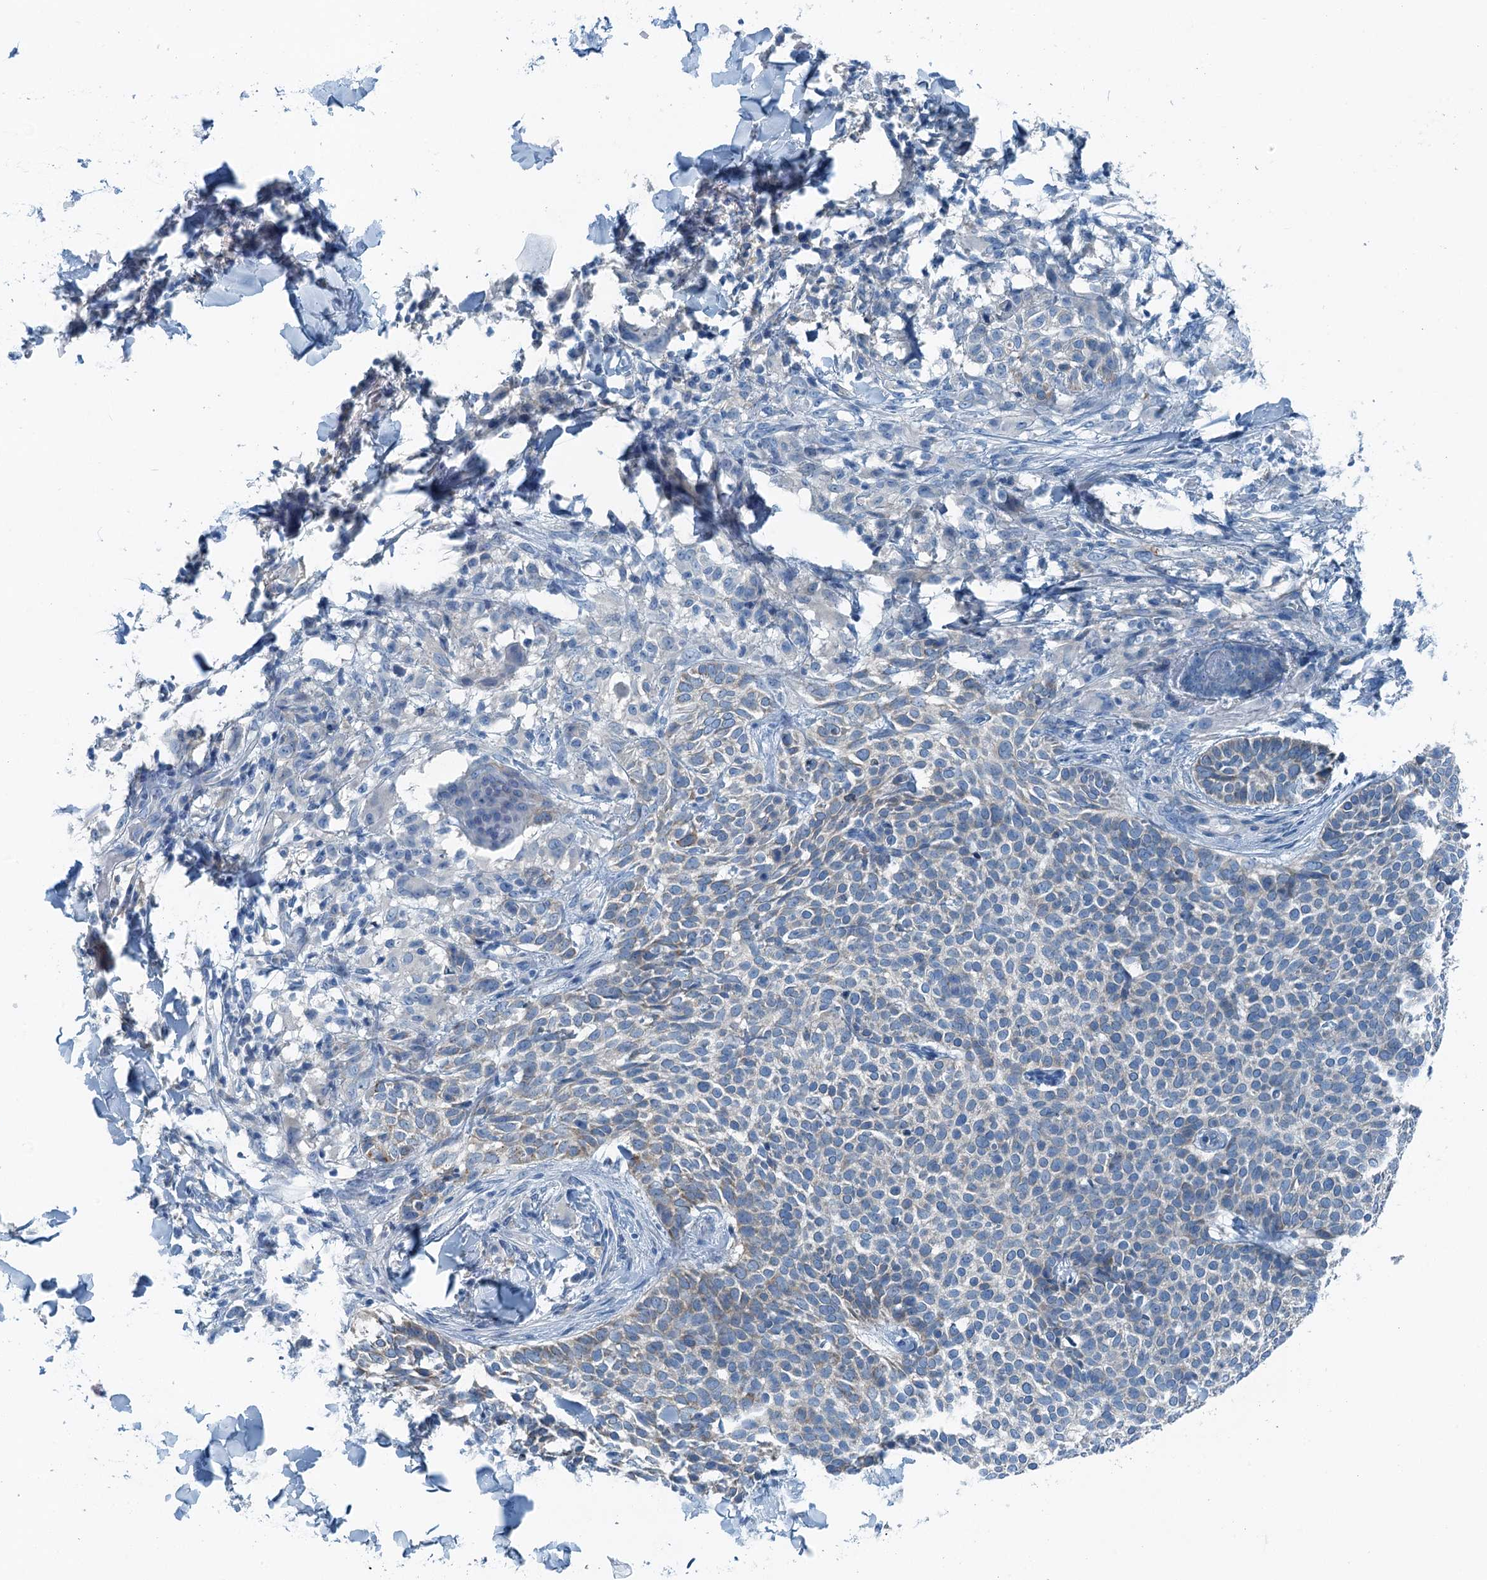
{"staining": {"intensity": "negative", "quantity": "none", "location": "none"}, "tissue": "skin cancer", "cell_type": "Tumor cells", "image_type": "cancer", "snomed": [{"axis": "morphology", "description": "Normal tissue, NOS"}, {"axis": "morphology", "description": "Basal cell carcinoma"}, {"axis": "topography", "description": "Skin"}], "caption": "This is an immunohistochemistry (IHC) micrograph of skin cancer. There is no positivity in tumor cells.", "gene": "TMOD2", "patient": {"sex": "male", "age": 67}}